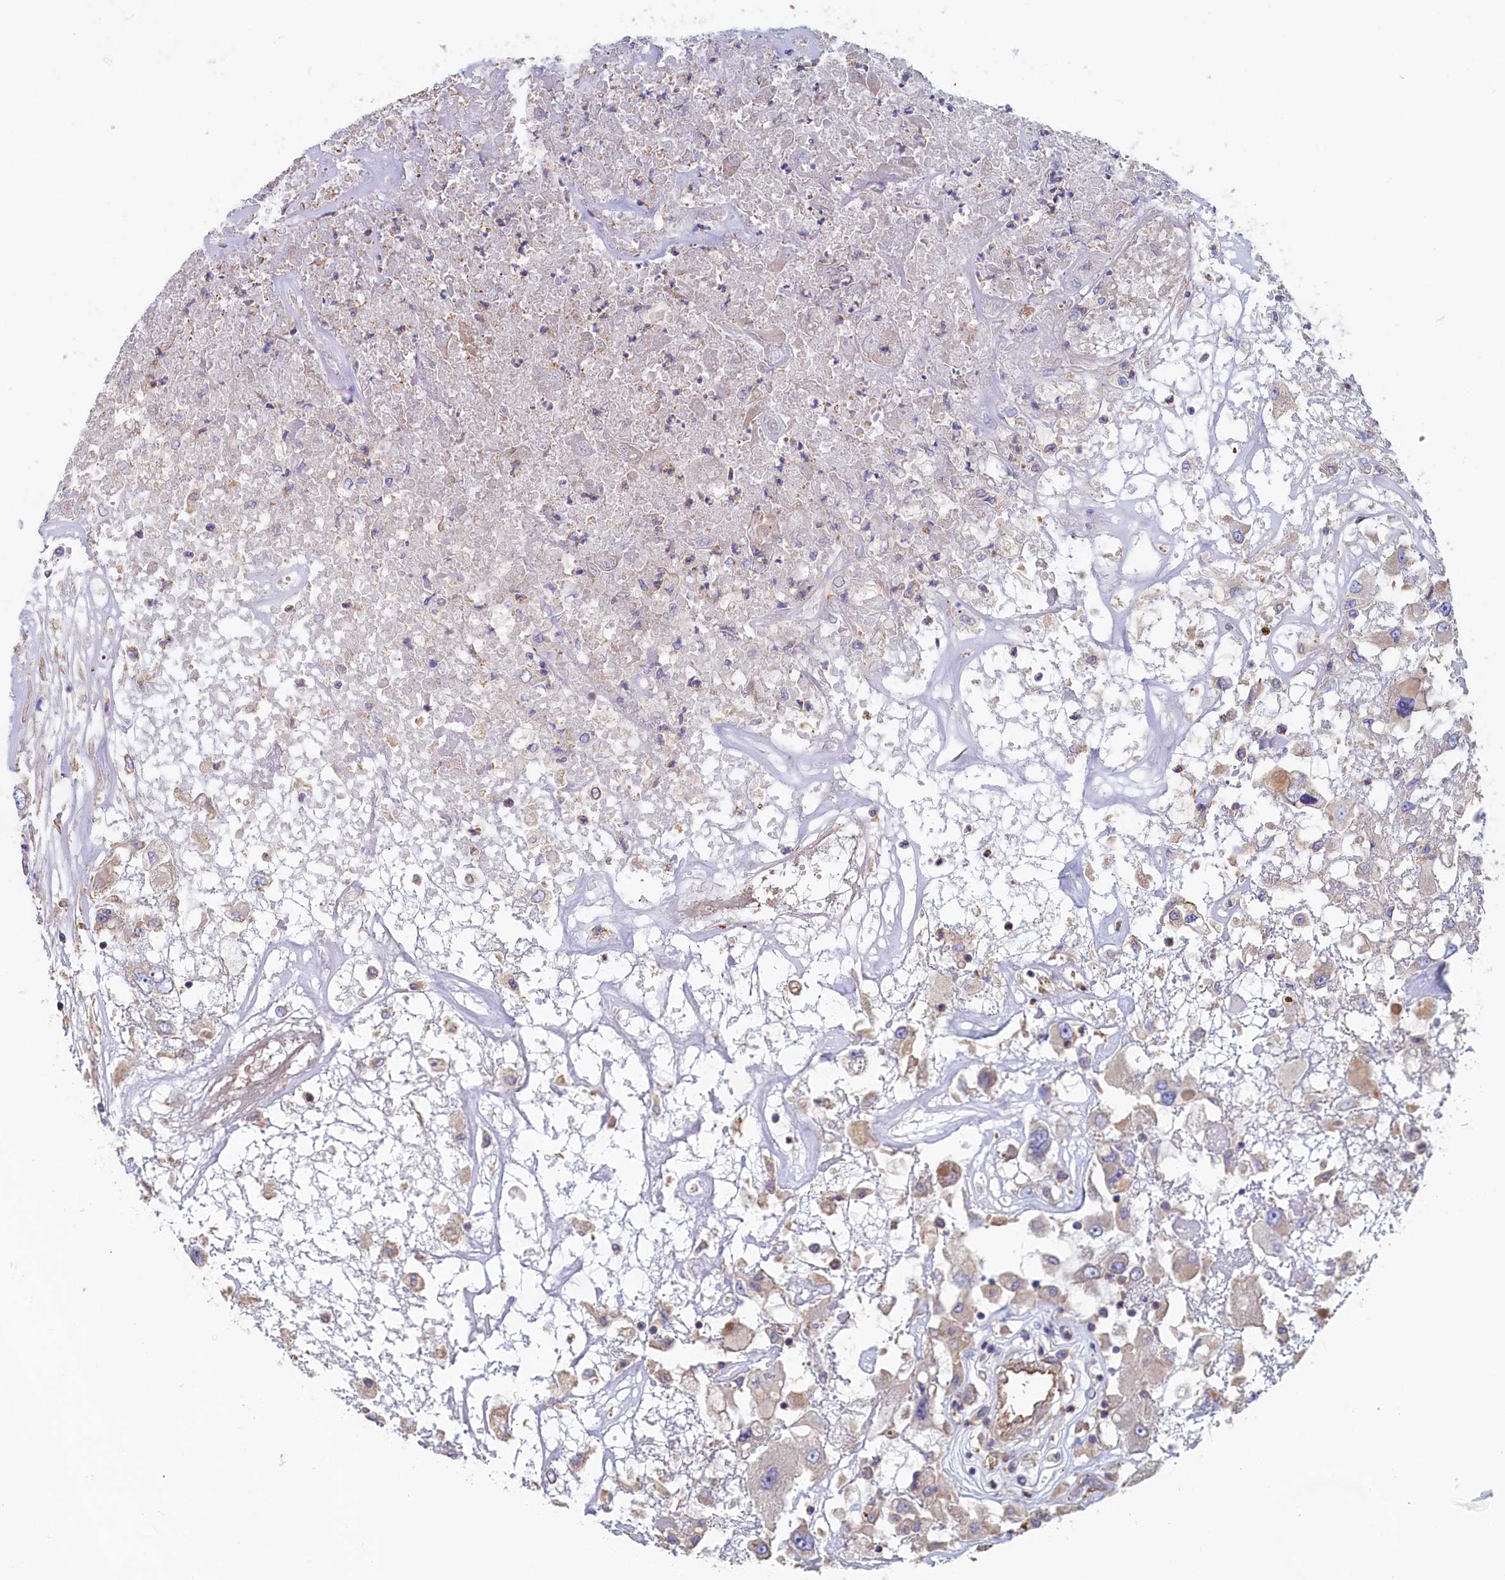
{"staining": {"intensity": "weak", "quantity": "<25%", "location": "cytoplasmic/membranous"}, "tissue": "renal cancer", "cell_type": "Tumor cells", "image_type": "cancer", "snomed": [{"axis": "morphology", "description": "Adenocarcinoma, NOS"}, {"axis": "topography", "description": "Kidney"}], "caption": "This is a photomicrograph of immunohistochemistry staining of renal adenocarcinoma, which shows no staining in tumor cells.", "gene": "ANKRD2", "patient": {"sex": "female", "age": 52}}